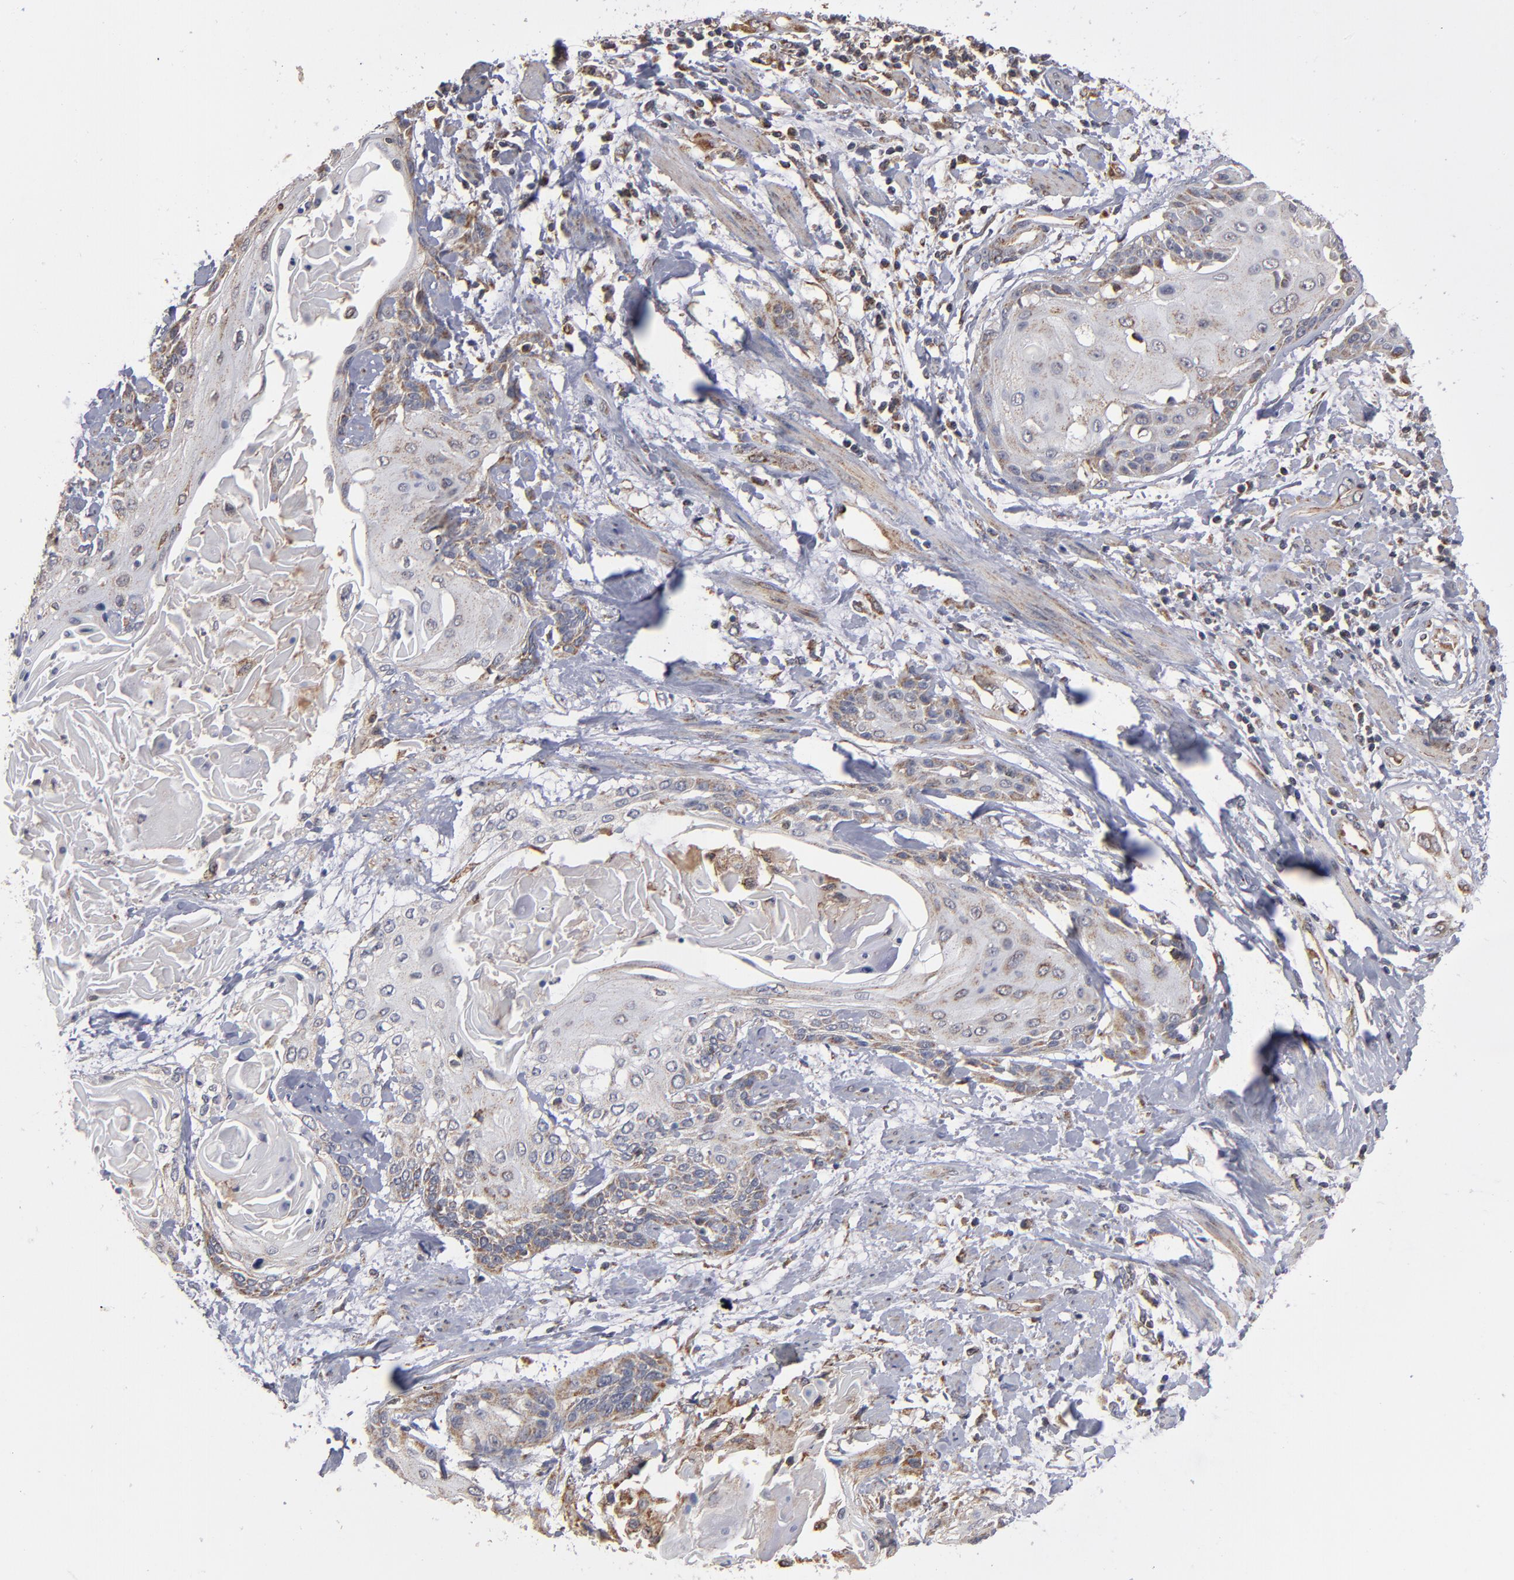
{"staining": {"intensity": "moderate", "quantity": "<25%", "location": "cytoplasmic/membranous"}, "tissue": "cervical cancer", "cell_type": "Tumor cells", "image_type": "cancer", "snomed": [{"axis": "morphology", "description": "Squamous cell carcinoma, NOS"}, {"axis": "topography", "description": "Cervix"}], "caption": "DAB (3,3'-diaminobenzidine) immunohistochemical staining of human cervical squamous cell carcinoma exhibits moderate cytoplasmic/membranous protein expression in about <25% of tumor cells.", "gene": "MIPOL1", "patient": {"sex": "female", "age": 57}}